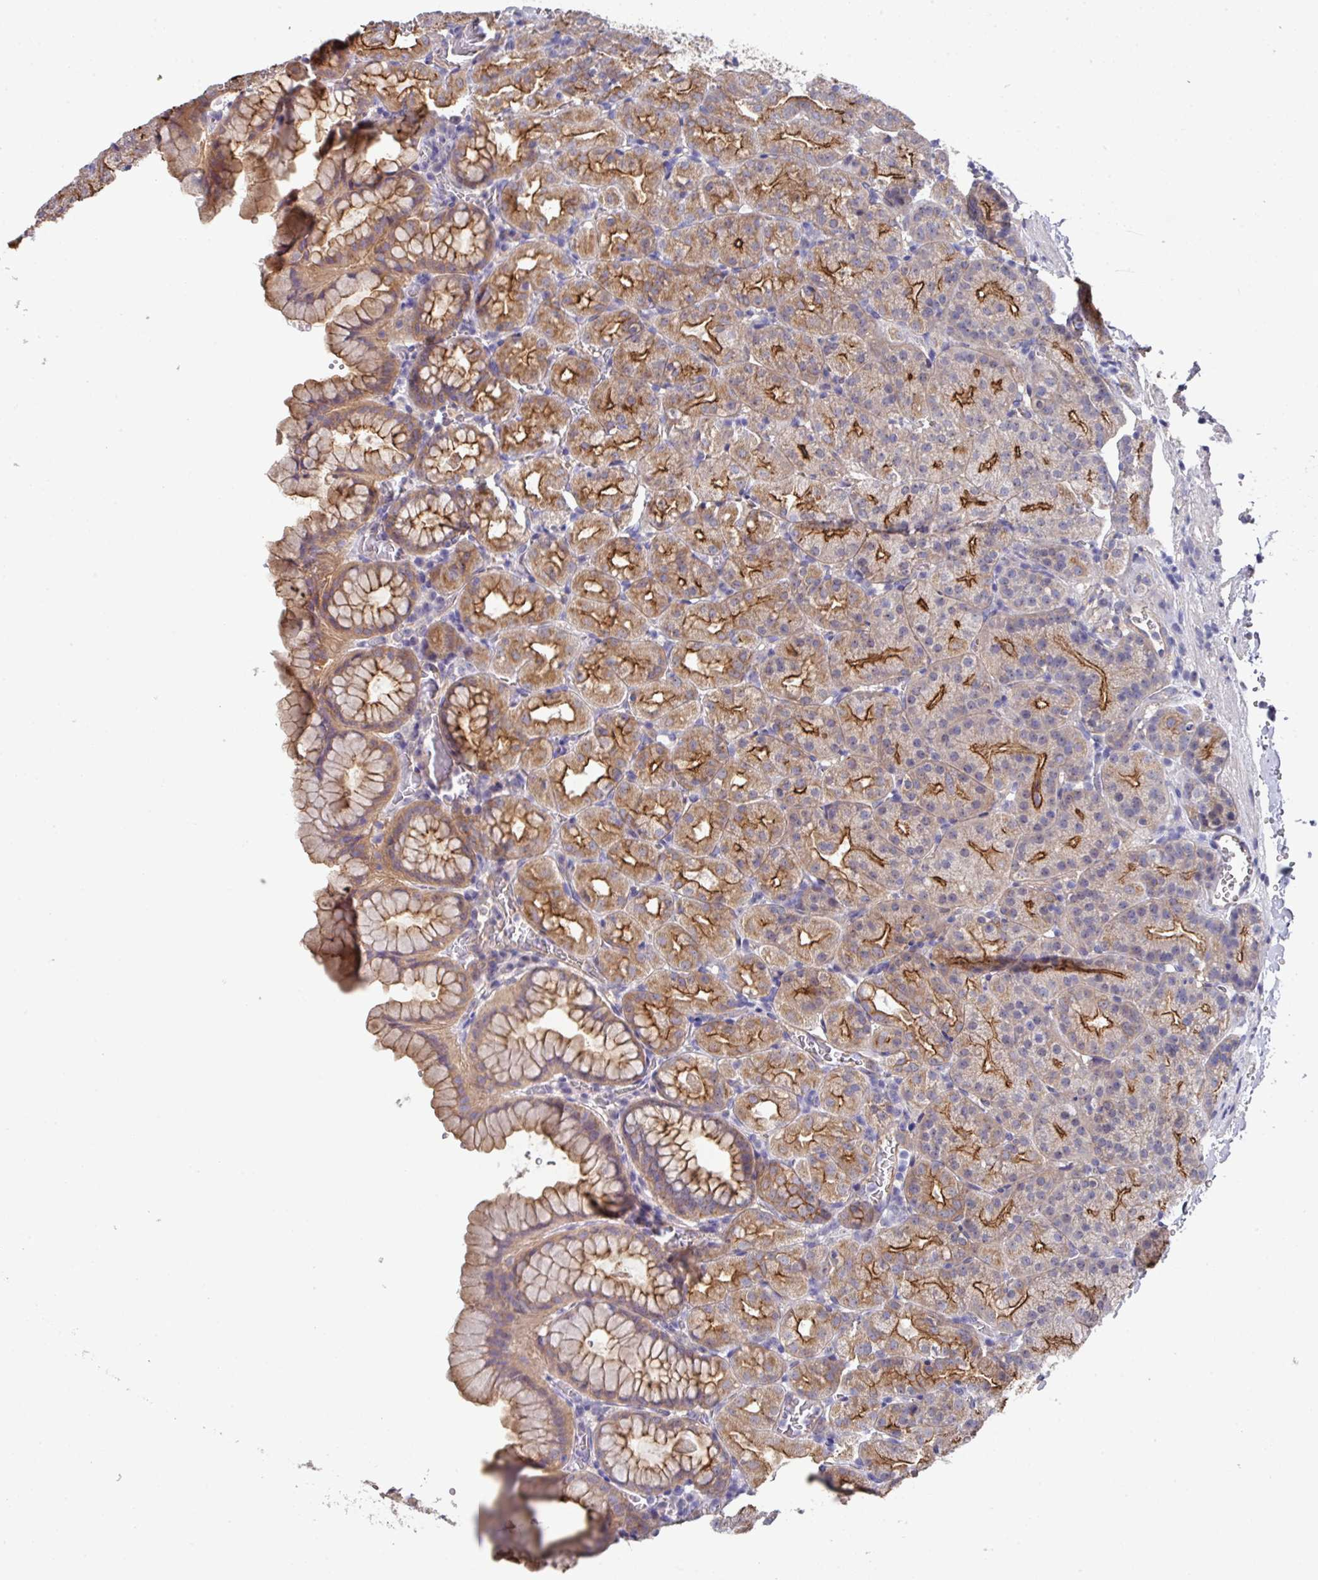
{"staining": {"intensity": "strong", "quantity": "25%-75%", "location": "cytoplasmic/membranous"}, "tissue": "stomach", "cell_type": "Glandular cells", "image_type": "normal", "snomed": [{"axis": "morphology", "description": "Normal tissue, NOS"}, {"axis": "topography", "description": "Stomach, upper"}], "caption": "Strong cytoplasmic/membranous protein staining is present in approximately 25%-75% of glandular cells in stomach. The staining was performed using DAB (3,3'-diaminobenzidine), with brown indicating positive protein expression. Nuclei are stained blue with hematoxylin.", "gene": "PRR5", "patient": {"sex": "female", "age": 81}}